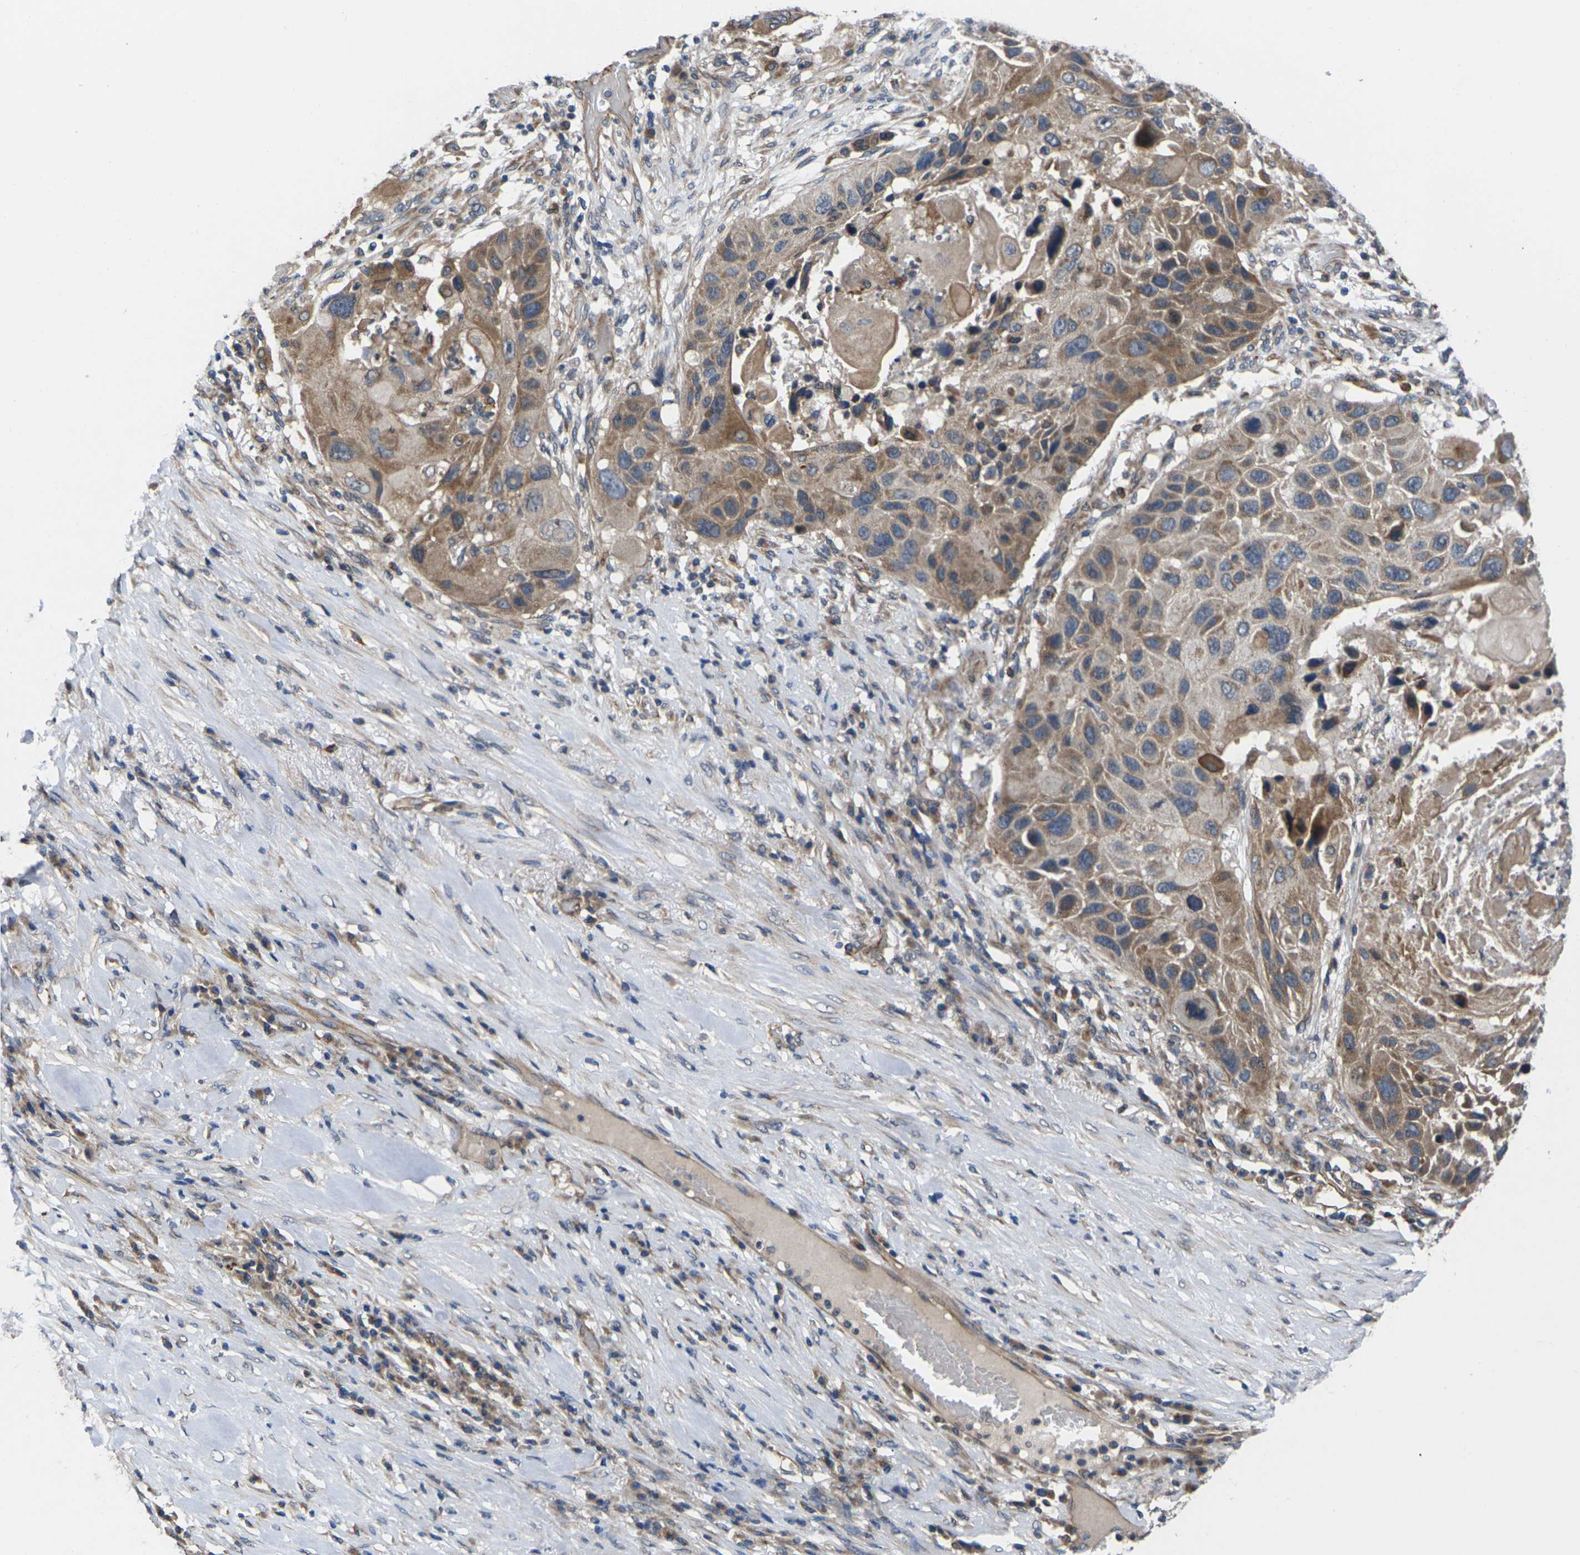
{"staining": {"intensity": "moderate", "quantity": ">75%", "location": "cytoplasmic/membranous"}, "tissue": "lung cancer", "cell_type": "Tumor cells", "image_type": "cancer", "snomed": [{"axis": "morphology", "description": "Squamous cell carcinoma, NOS"}, {"axis": "topography", "description": "Lung"}], "caption": "IHC staining of squamous cell carcinoma (lung), which demonstrates medium levels of moderate cytoplasmic/membranous staining in about >75% of tumor cells indicating moderate cytoplasmic/membranous protein positivity. The staining was performed using DAB (3,3'-diaminobenzidine) (brown) for protein detection and nuclei were counterstained in hematoxylin (blue).", "gene": "DKK2", "patient": {"sex": "male", "age": 57}}